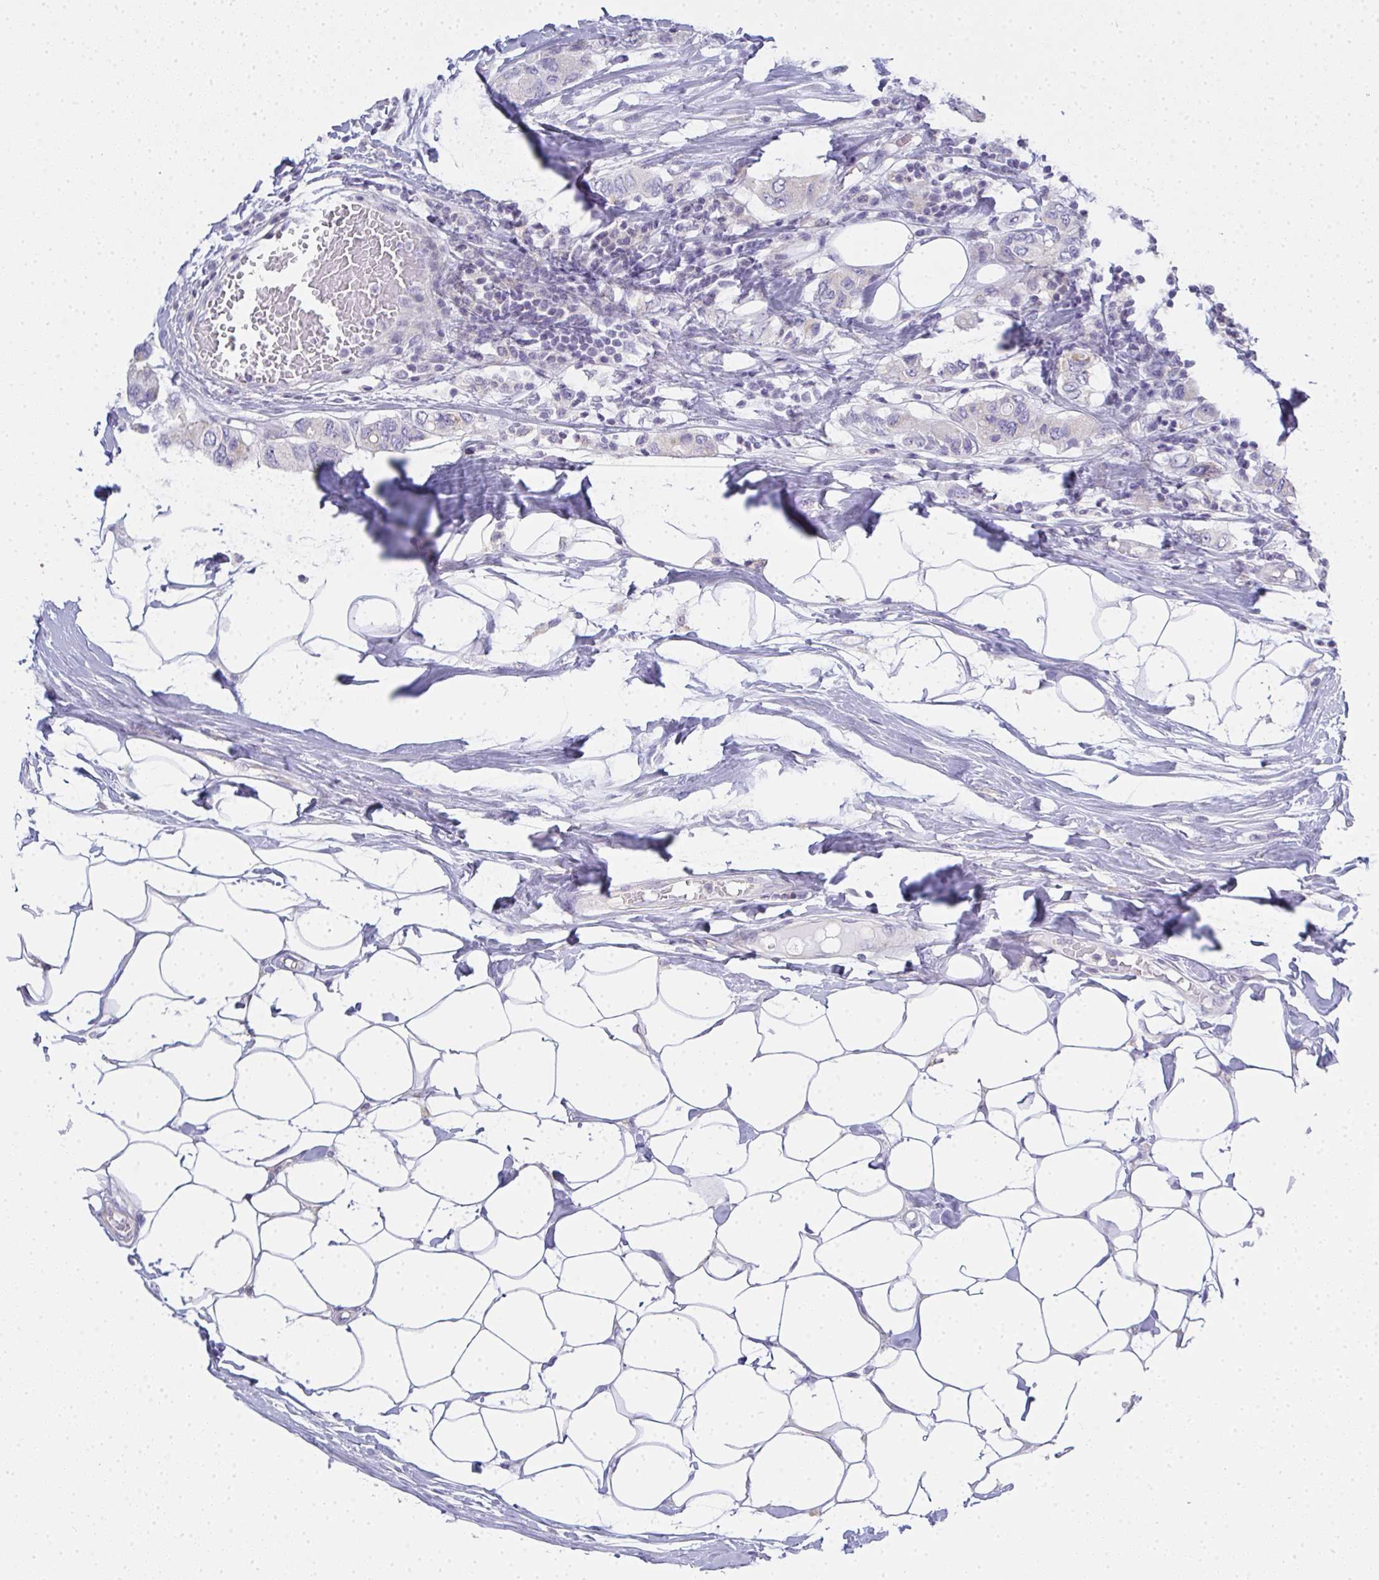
{"staining": {"intensity": "negative", "quantity": "none", "location": "none"}, "tissue": "breast cancer", "cell_type": "Tumor cells", "image_type": "cancer", "snomed": [{"axis": "morphology", "description": "Lobular carcinoma"}, {"axis": "topography", "description": "Breast"}], "caption": "Immunohistochemistry photomicrograph of breast lobular carcinoma stained for a protein (brown), which demonstrates no positivity in tumor cells.", "gene": "GSDMB", "patient": {"sex": "female", "age": 51}}